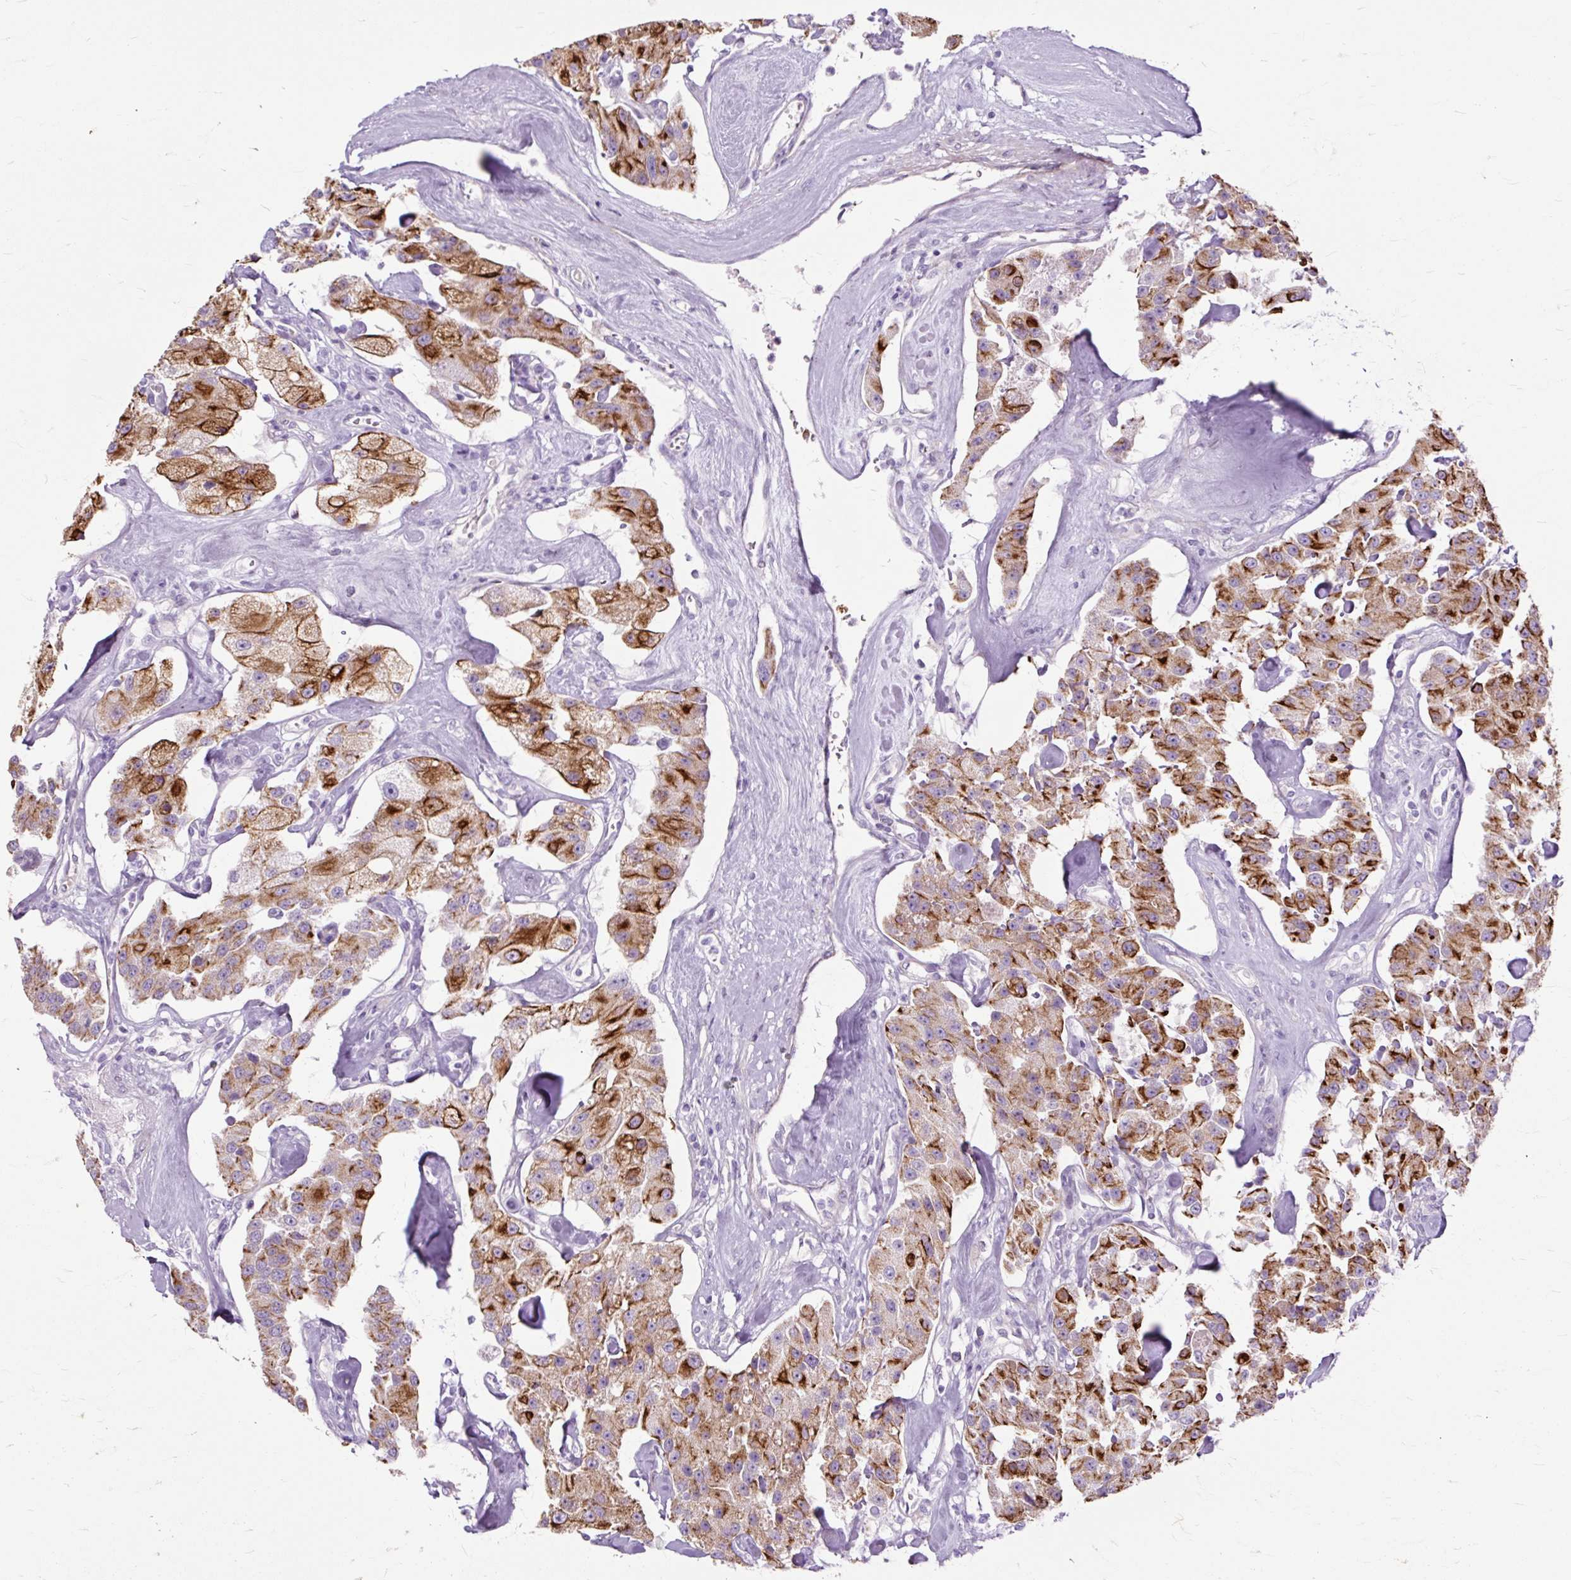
{"staining": {"intensity": "strong", "quantity": ">75%", "location": "cytoplasmic/membranous"}, "tissue": "carcinoid", "cell_type": "Tumor cells", "image_type": "cancer", "snomed": [{"axis": "morphology", "description": "Carcinoid, malignant, NOS"}, {"axis": "topography", "description": "Pancreas"}], "caption": "DAB immunohistochemical staining of human carcinoid exhibits strong cytoplasmic/membranous protein staining in about >75% of tumor cells.", "gene": "DCTN4", "patient": {"sex": "male", "age": 41}}